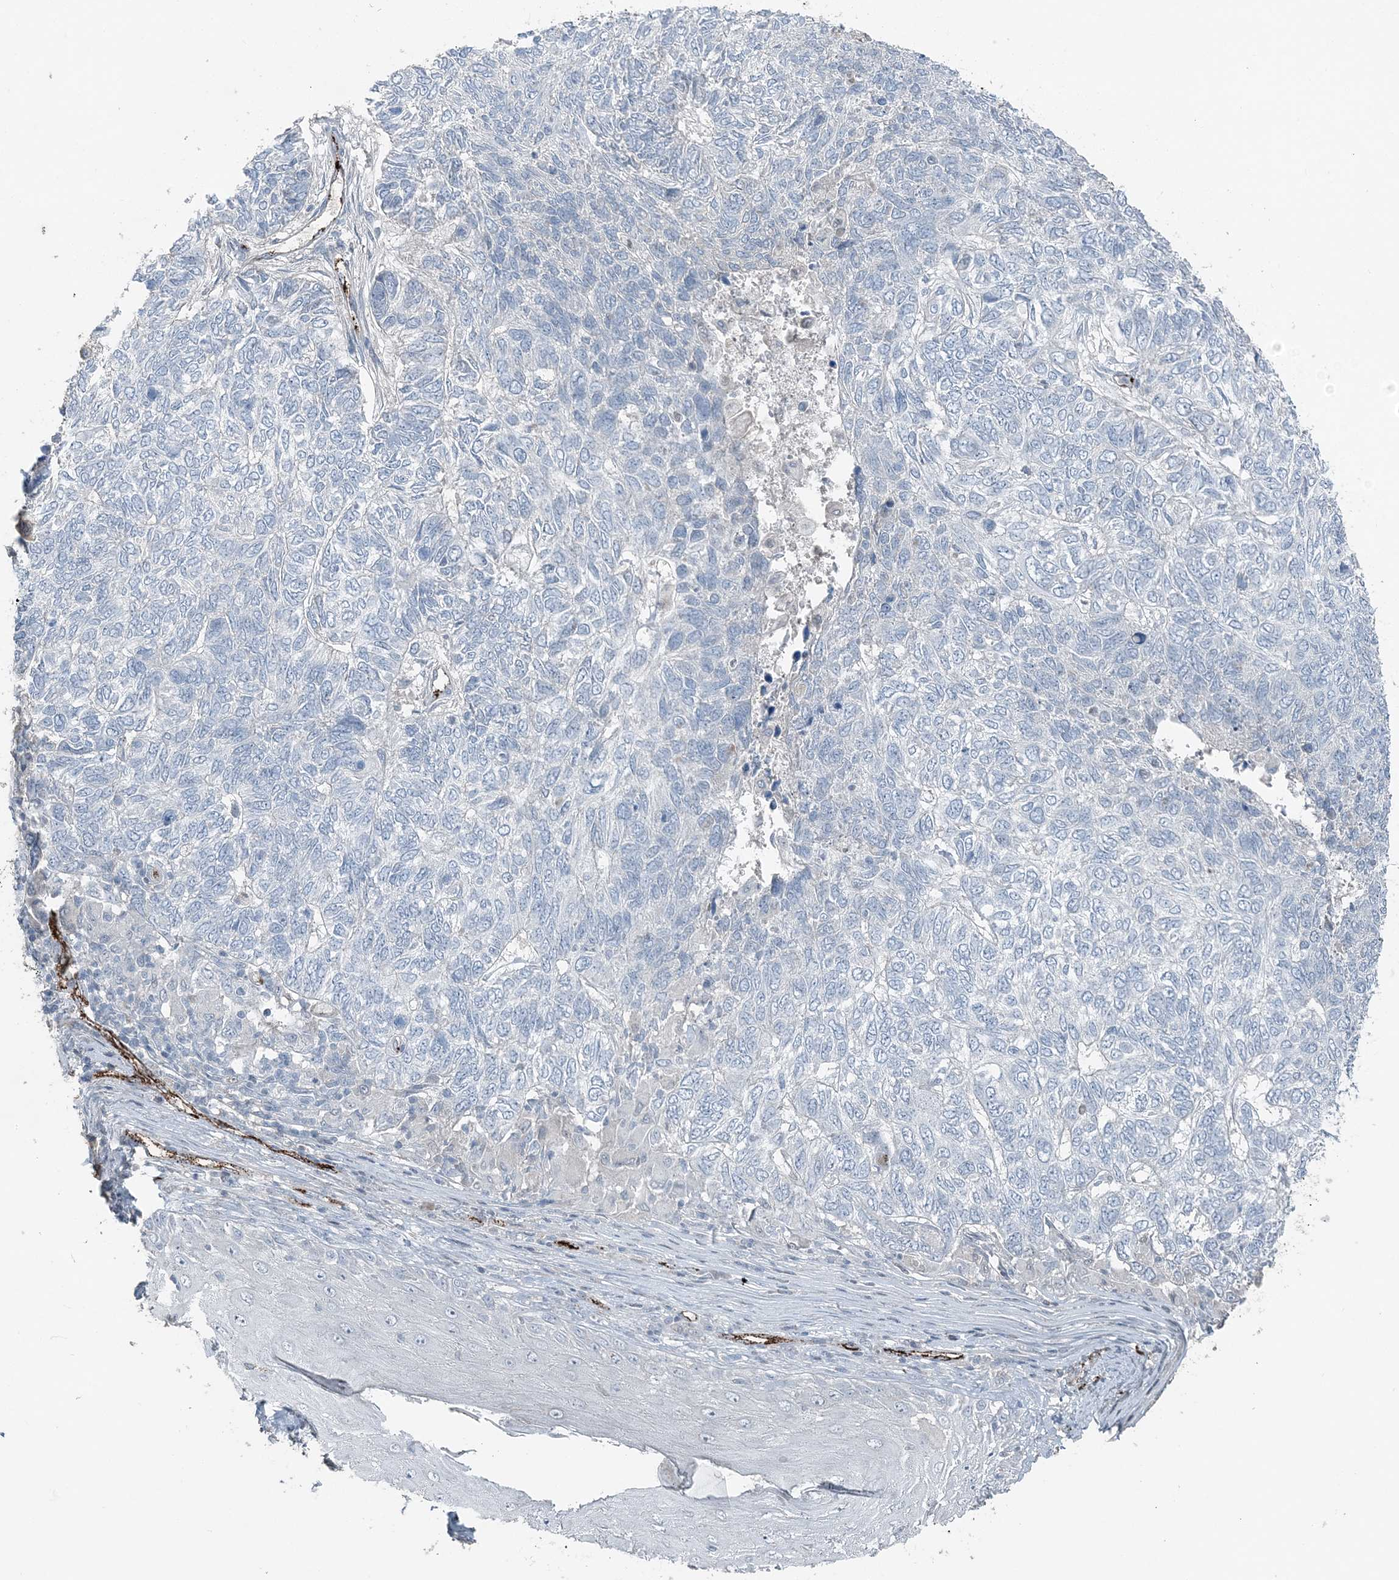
{"staining": {"intensity": "negative", "quantity": "none", "location": "none"}, "tissue": "skin cancer", "cell_type": "Tumor cells", "image_type": "cancer", "snomed": [{"axis": "morphology", "description": "Basal cell carcinoma"}, {"axis": "topography", "description": "Skin"}], "caption": "An IHC photomicrograph of skin cancer is shown. There is no staining in tumor cells of skin cancer.", "gene": "ELOVL7", "patient": {"sex": "female", "age": 65}}